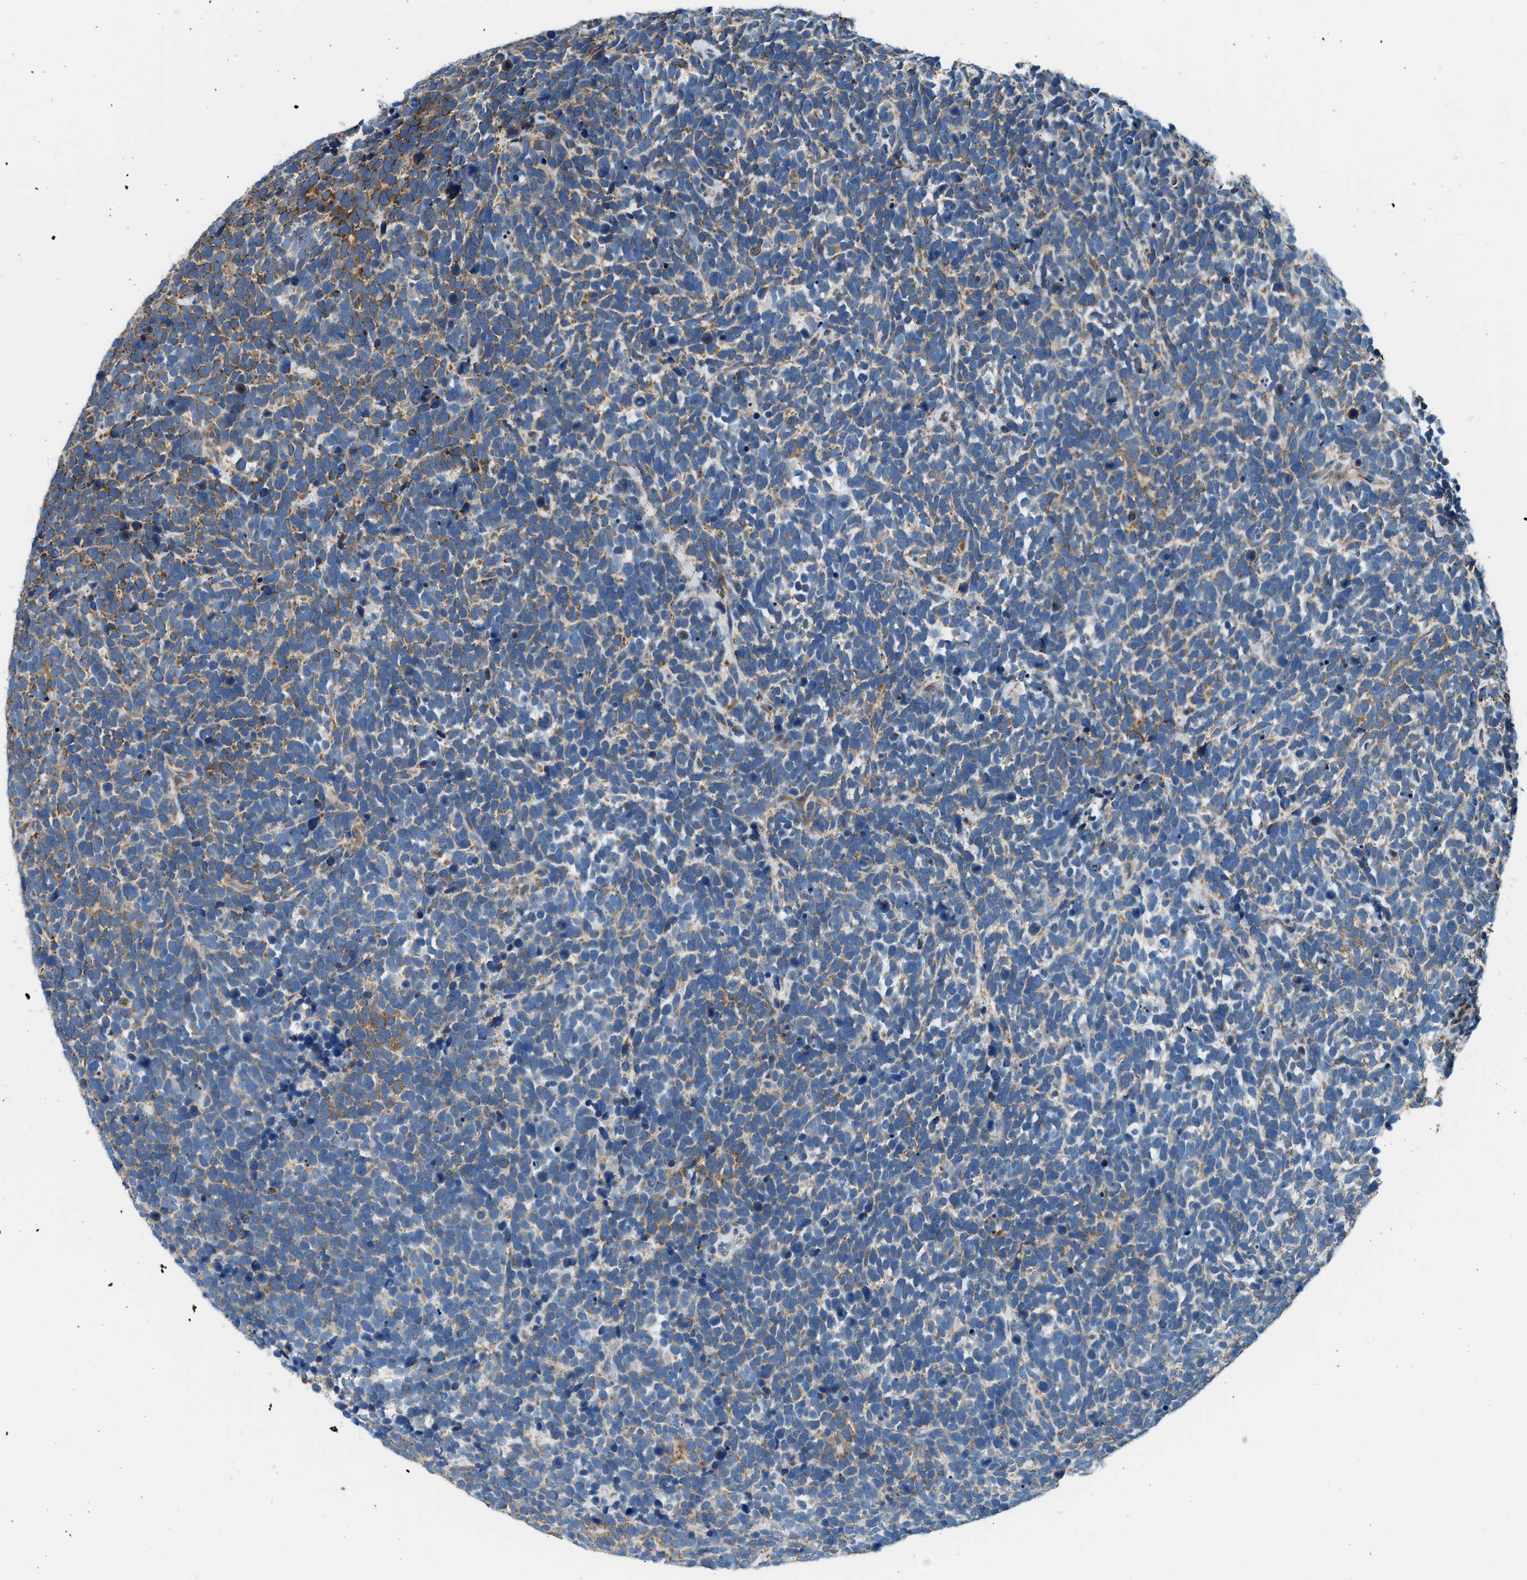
{"staining": {"intensity": "moderate", "quantity": "<25%", "location": "cytoplasmic/membranous"}, "tissue": "urothelial cancer", "cell_type": "Tumor cells", "image_type": "cancer", "snomed": [{"axis": "morphology", "description": "Urothelial carcinoma, High grade"}, {"axis": "topography", "description": "Urinary bladder"}], "caption": "This is an image of IHC staining of high-grade urothelial carcinoma, which shows moderate expression in the cytoplasmic/membranous of tumor cells.", "gene": "CNTN6", "patient": {"sex": "female", "age": 82}}